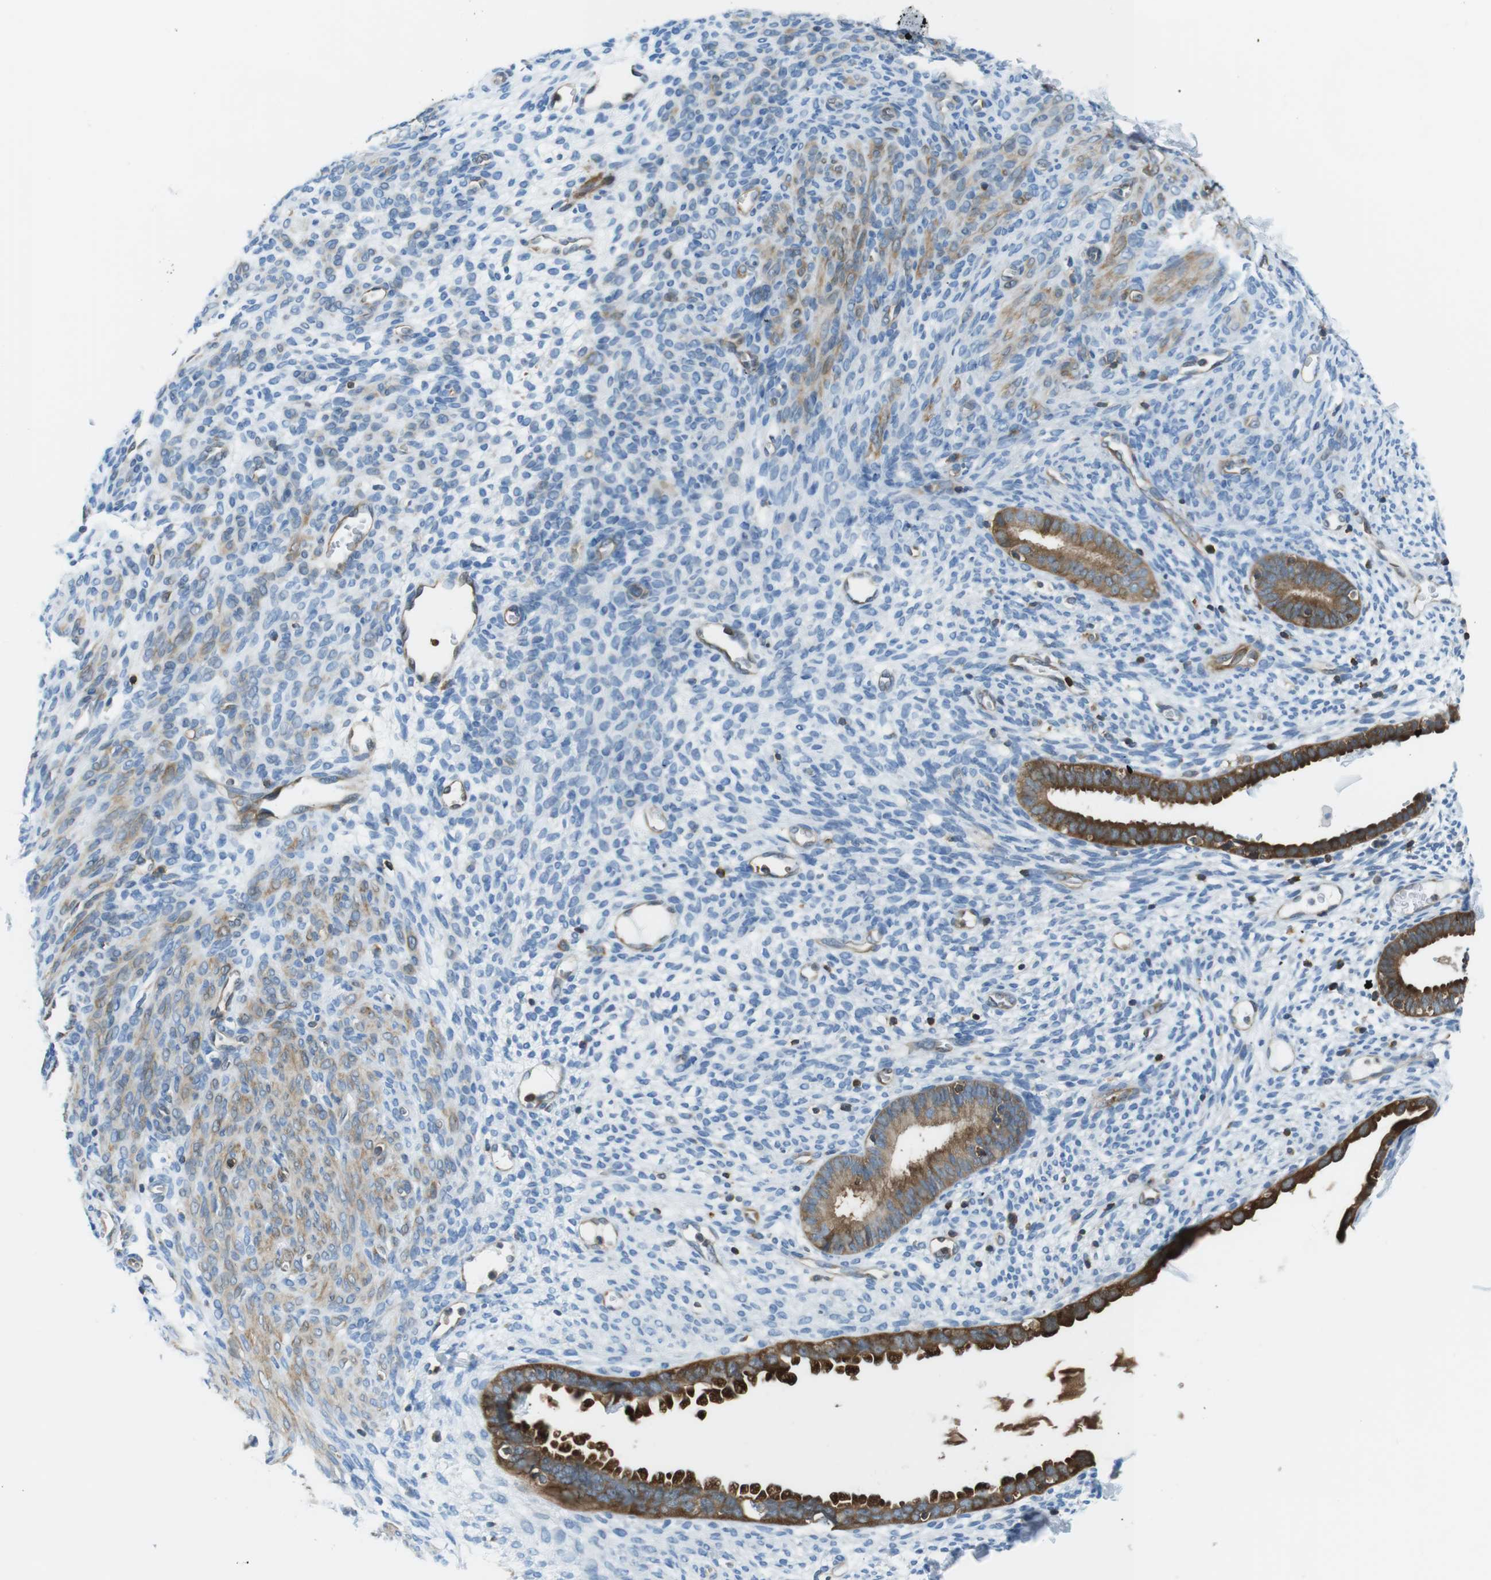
{"staining": {"intensity": "moderate", "quantity": "<25%", "location": "cytoplasmic/membranous"}, "tissue": "endometrium", "cell_type": "Cells in endometrial stroma", "image_type": "normal", "snomed": [{"axis": "morphology", "description": "Normal tissue, NOS"}, {"axis": "morphology", "description": "Atrophy, NOS"}, {"axis": "topography", "description": "Uterus"}, {"axis": "topography", "description": "Endometrium"}], "caption": "Protein staining by immunohistochemistry (IHC) shows moderate cytoplasmic/membranous staining in approximately <25% of cells in endometrial stroma in unremarkable endometrium.", "gene": "TES", "patient": {"sex": "female", "age": 68}}